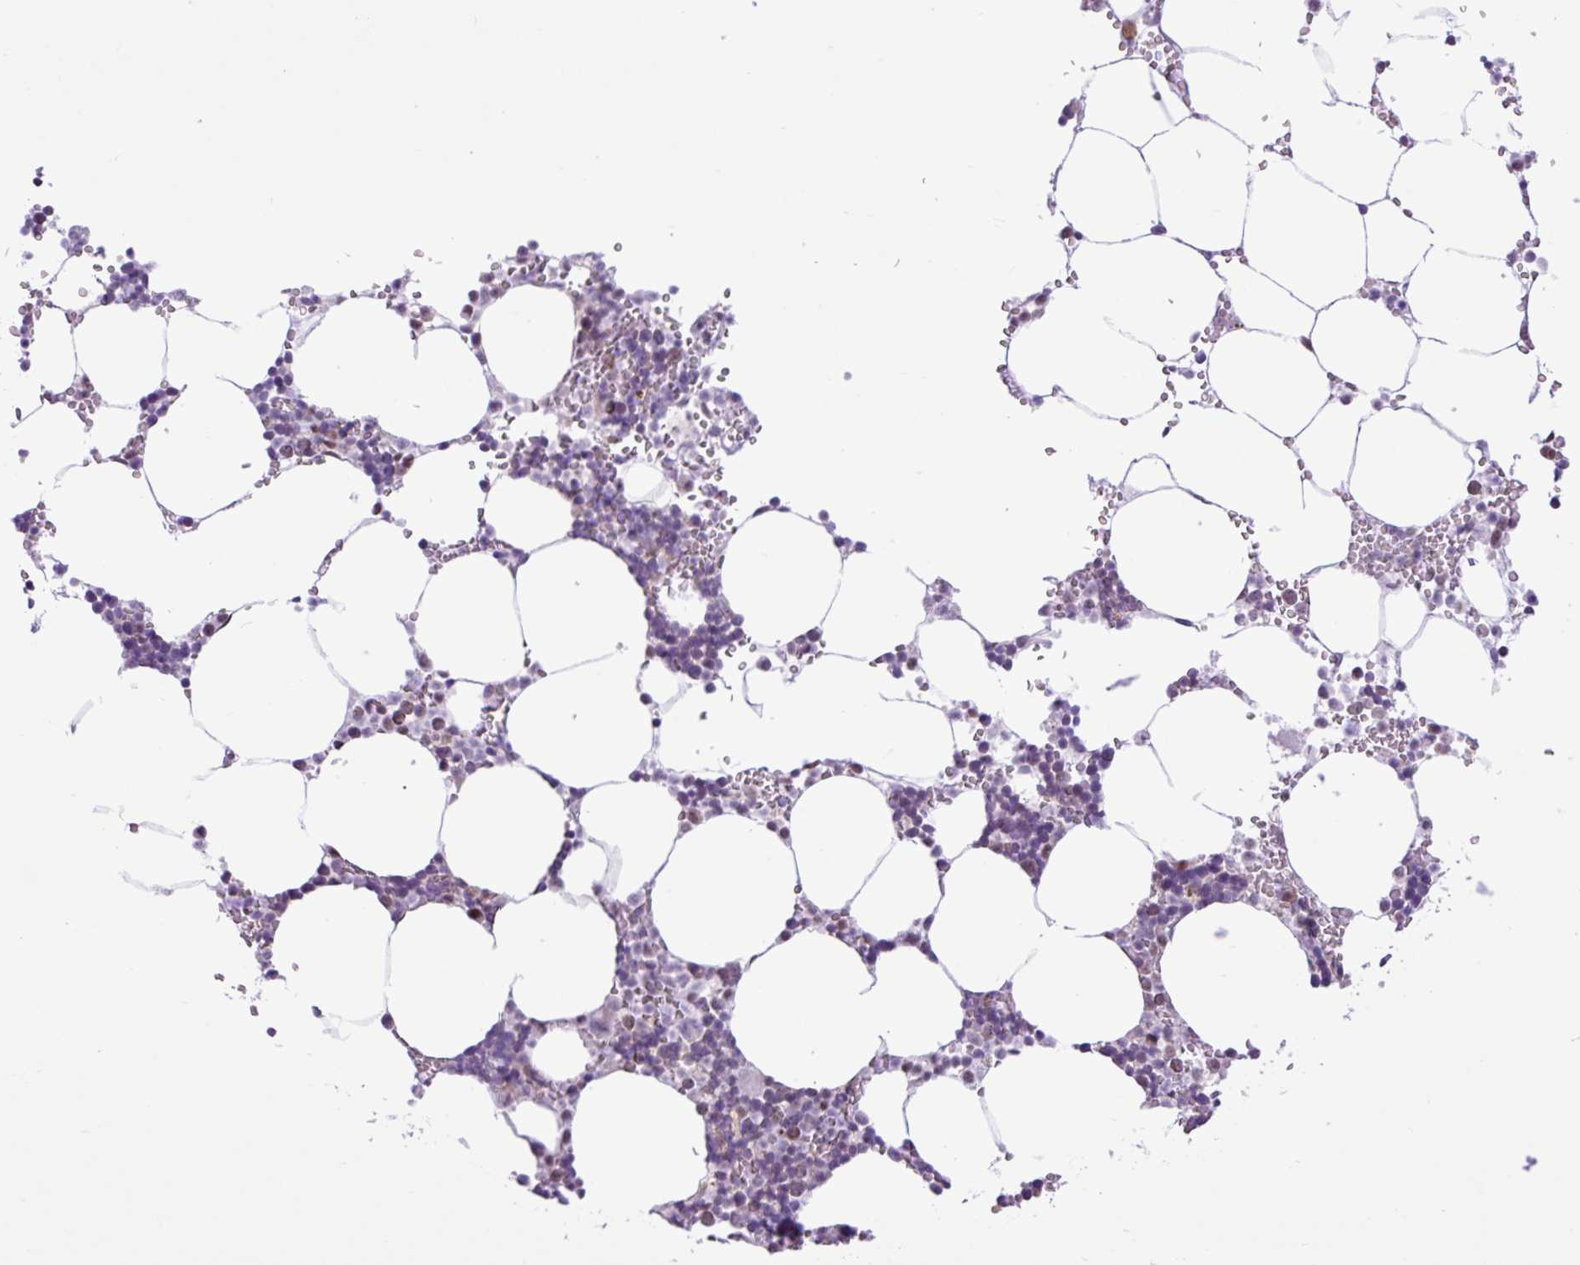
{"staining": {"intensity": "weak", "quantity": "<25%", "location": "cytoplasmic/membranous"}, "tissue": "bone marrow", "cell_type": "Hematopoietic cells", "image_type": "normal", "snomed": [{"axis": "morphology", "description": "Normal tissue, NOS"}, {"axis": "topography", "description": "Bone marrow"}], "caption": "Bone marrow stained for a protein using immunohistochemistry demonstrates no expression hematopoietic cells.", "gene": "ELOA2", "patient": {"sex": "male", "age": 70}}